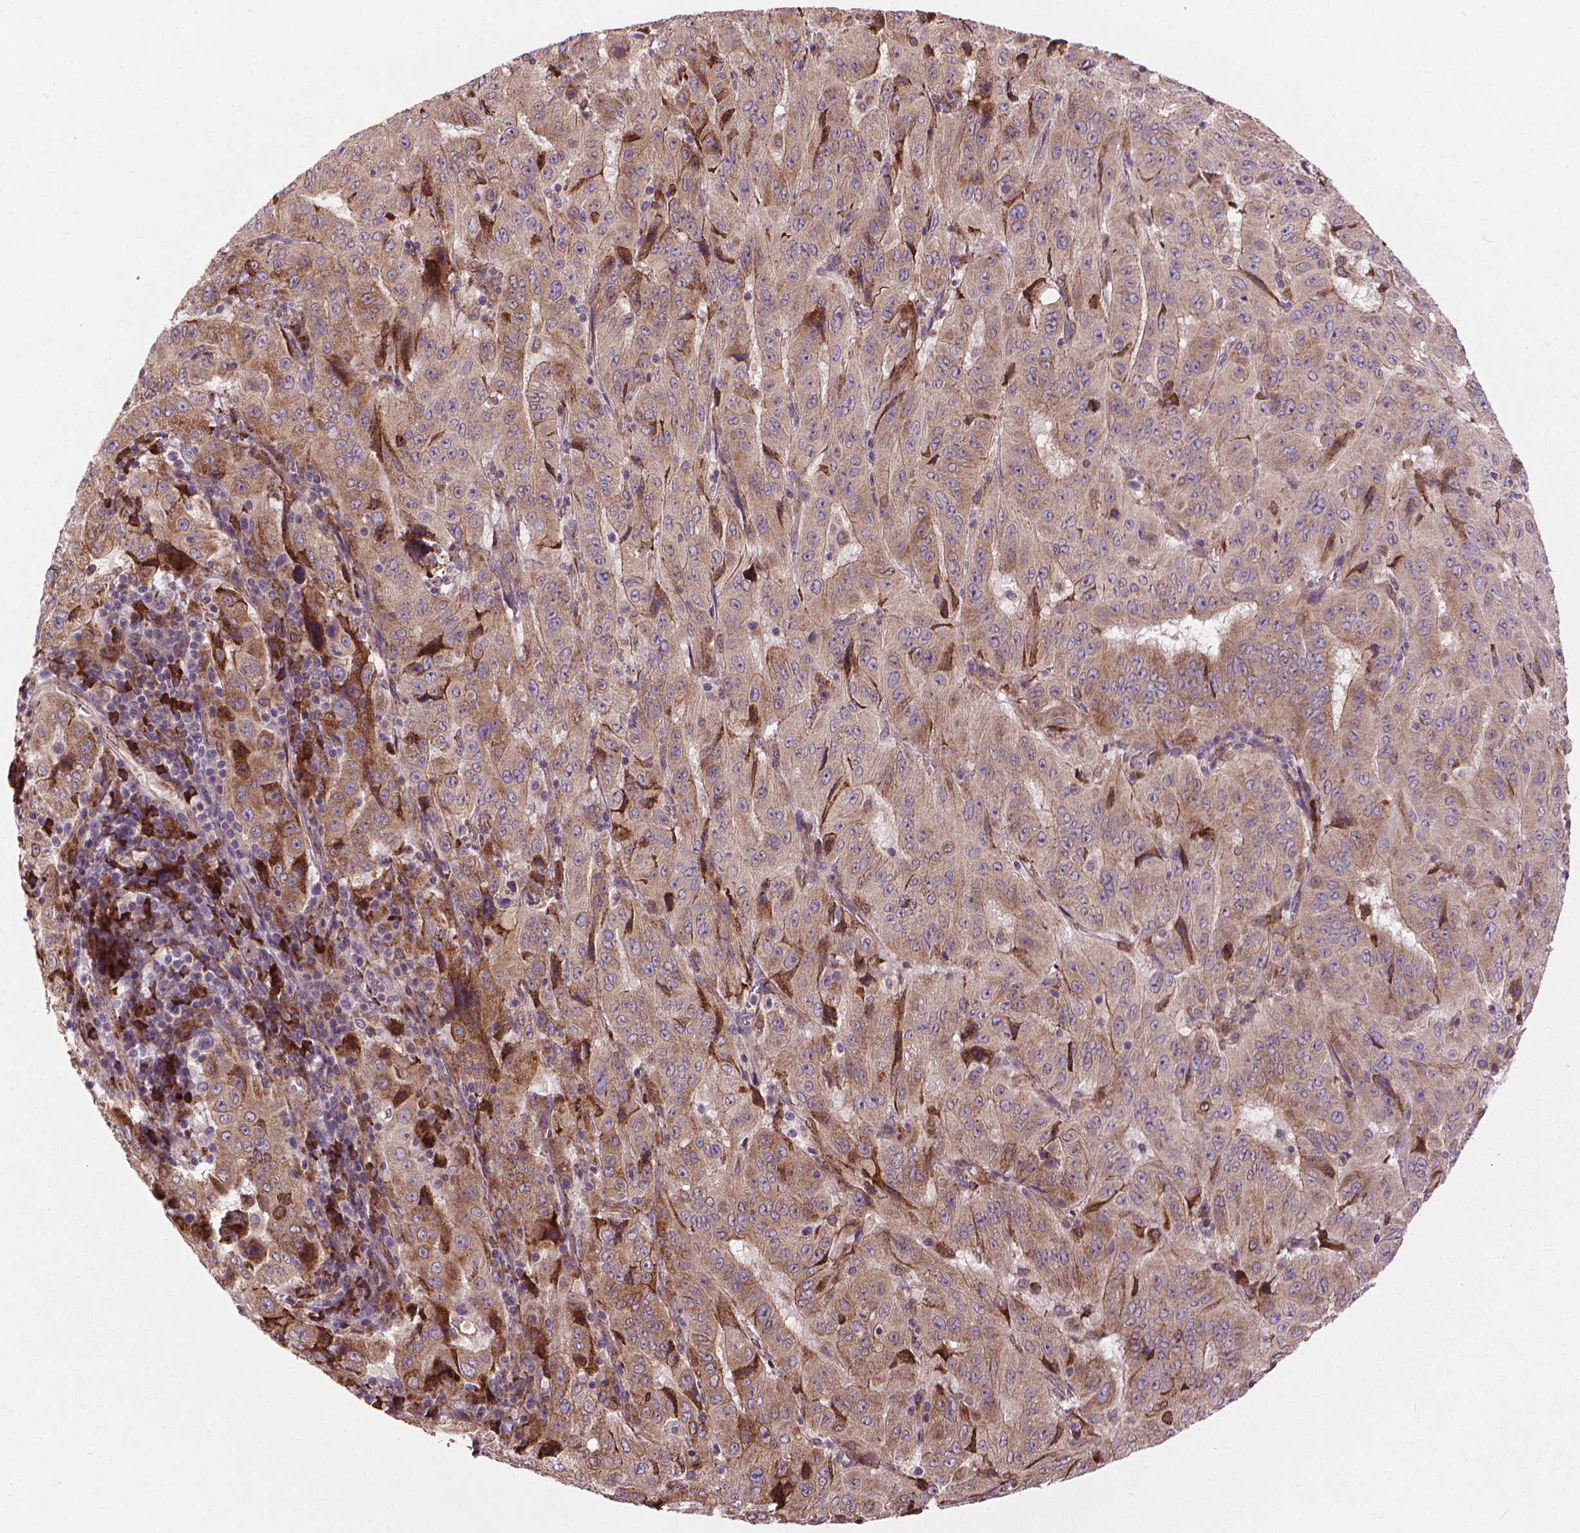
{"staining": {"intensity": "moderate", "quantity": ">75%", "location": "cytoplasmic/membranous"}, "tissue": "pancreatic cancer", "cell_type": "Tumor cells", "image_type": "cancer", "snomed": [{"axis": "morphology", "description": "Adenocarcinoma, NOS"}, {"axis": "topography", "description": "Pancreas"}], "caption": "IHC (DAB (3,3'-diaminobenzidine)) staining of pancreatic adenocarcinoma exhibits moderate cytoplasmic/membranous protein expression in approximately >75% of tumor cells.", "gene": "MYH14", "patient": {"sex": "male", "age": 63}}